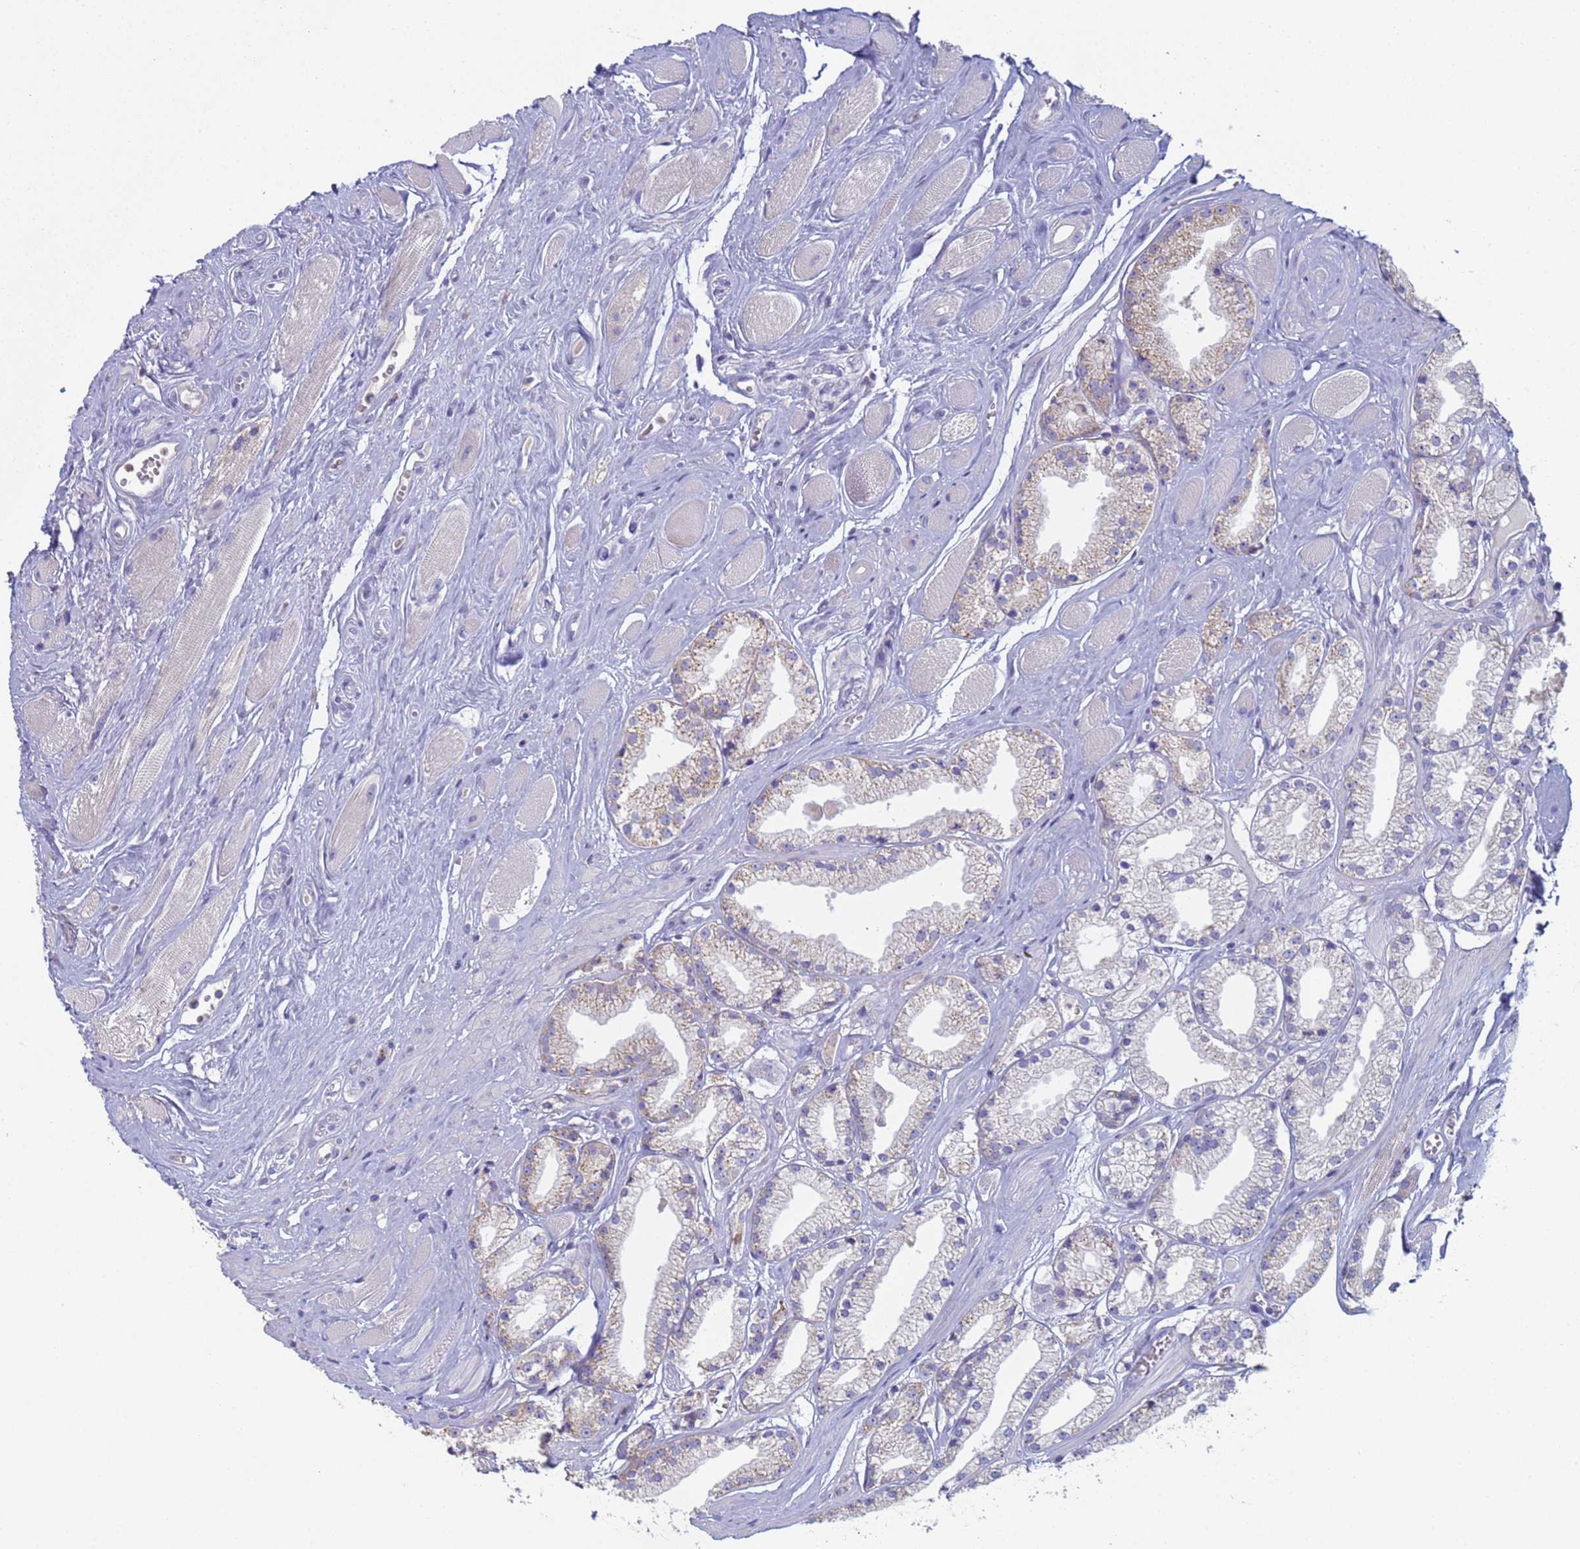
{"staining": {"intensity": "weak", "quantity": "<25%", "location": "cytoplasmic/membranous"}, "tissue": "prostate cancer", "cell_type": "Tumor cells", "image_type": "cancer", "snomed": [{"axis": "morphology", "description": "Adenocarcinoma, High grade"}, {"axis": "topography", "description": "Prostate"}], "caption": "Histopathology image shows no significant protein expression in tumor cells of high-grade adenocarcinoma (prostate).", "gene": "CR1", "patient": {"sex": "male", "age": 67}}